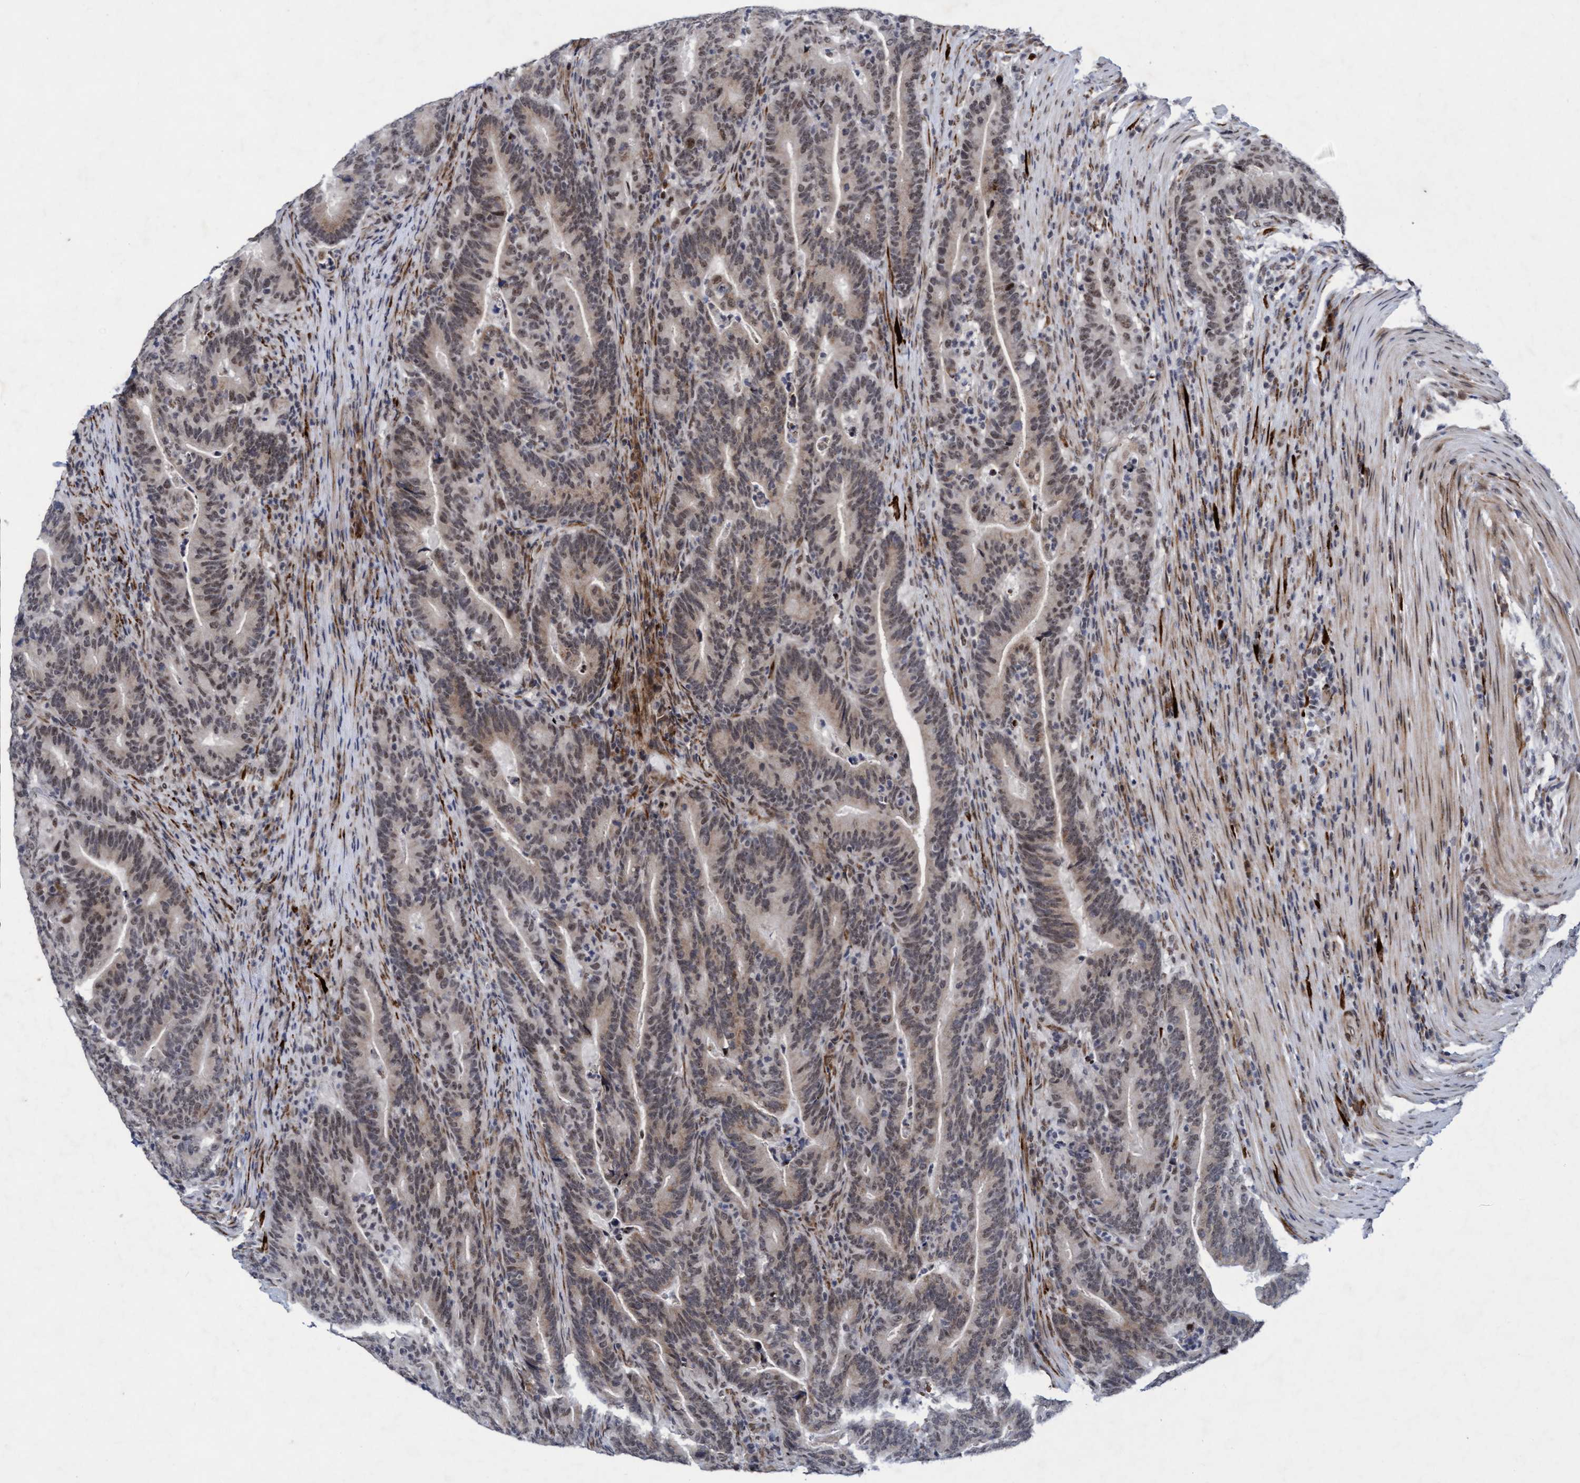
{"staining": {"intensity": "weak", "quantity": ">75%", "location": "cytoplasmic/membranous,nuclear"}, "tissue": "colorectal cancer", "cell_type": "Tumor cells", "image_type": "cancer", "snomed": [{"axis": "morphology", "description": "Adenocarcinoma, NOS"}, {"axis": "topography", "description": "Colon"}], "caption": "About >75% of tumor cells in adenocarcinoma (colorectal) exhibit weak cytoplasmic/membranous and nuclear protein staining as visualized by brown immunohistochemical staining.", "gene": "GLT6D1", "patient": {"sex": "female", "age": 66}}